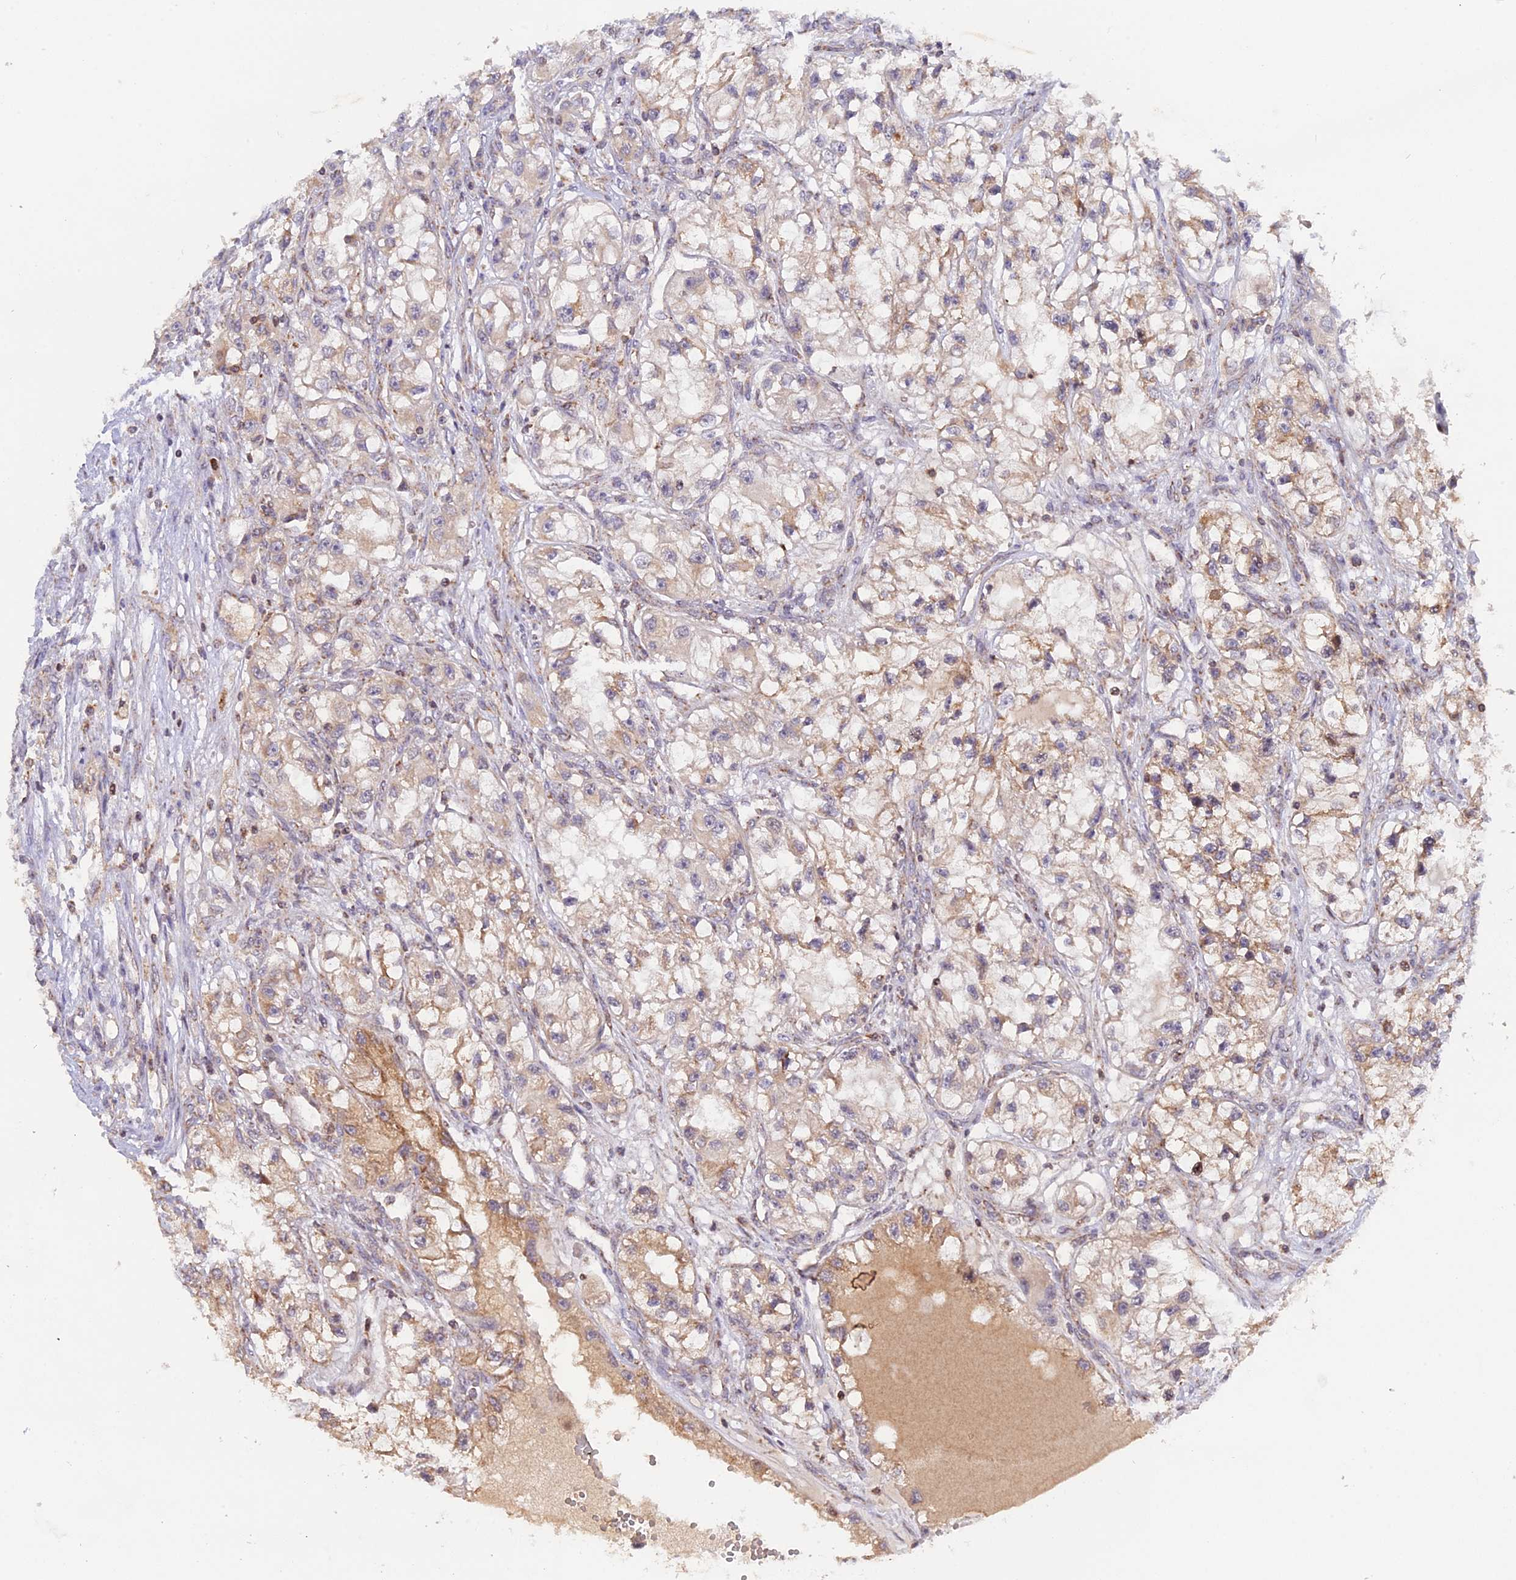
{"staining": {"intensity": "weak", "quantity": "<25%", "location": "cytoplasmic/membranous"}, "tissue": "renal cancer", "cell_type": "Tumor cells", "image_type": "cancer", "snomed": [{"axis": "morphology", "description": "Adenocarcinoma, NOS"}, {"axis": "topography", "description": "Kidney"}], "caption": "DAB (3,3'-diaminobenzidine) immunohistochemical staining of human renal cancer (adenocarcinoma) displays no significant positivity in tumor cells.", "gene": "MPV17L", "patient": {"sex": "female", "age": 57}}